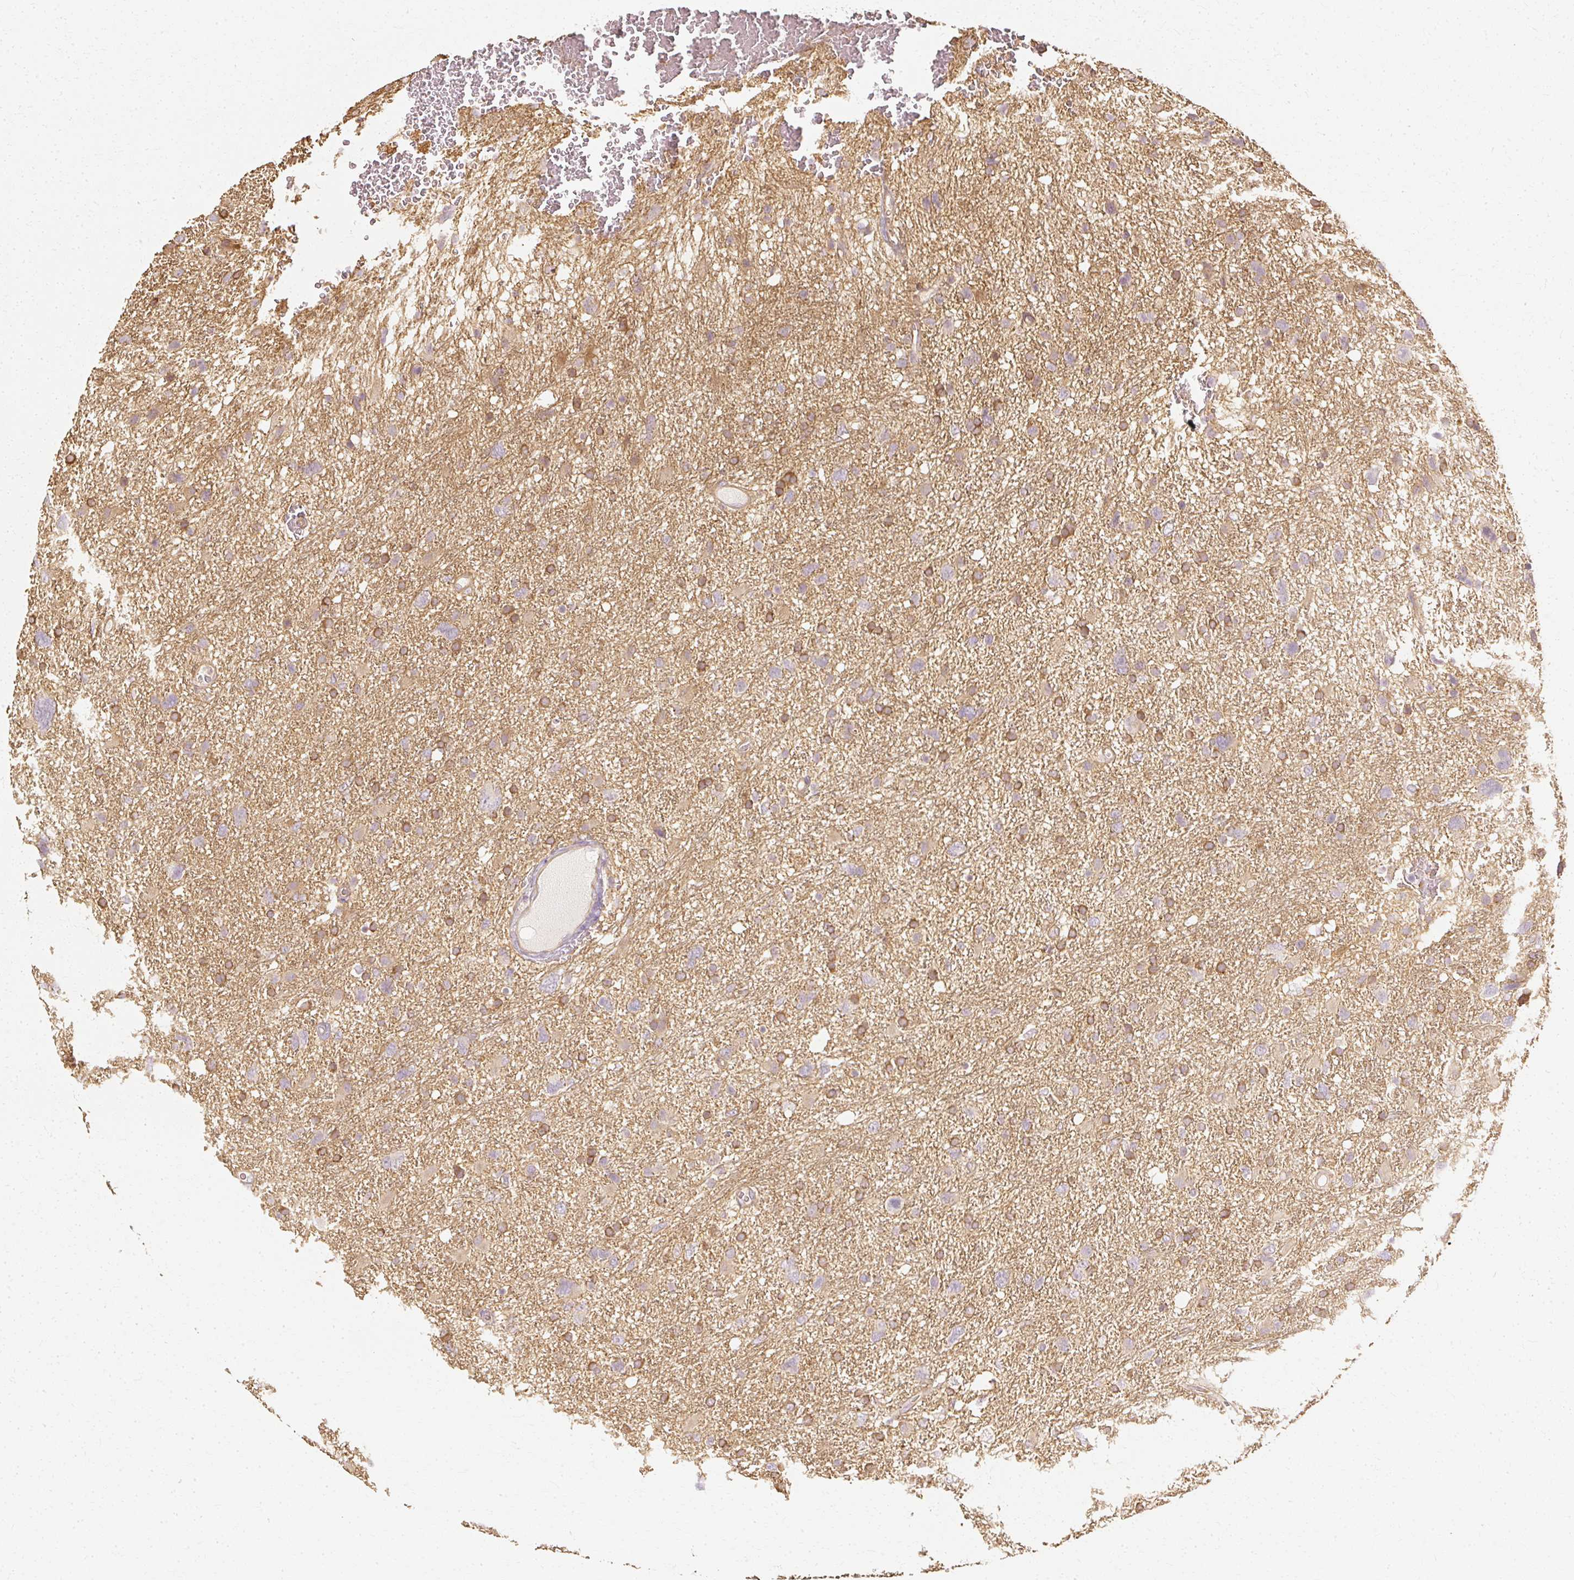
{"staining": {"intensity": "moderate", "quantity": "<25%", "location": "cytoplasmic/membranous"}, "tissue": "glioma", "cell_type": "Tumor cells", "image_type": "cancer", "snomed": [{"axis": "morphology", "description": "Glioma, malignant, High grade"}, {"axis": "topography", "description": "Brain"}], "caption": "Tumor cells demonstrate moderate cytoplasmic/membranous staining in about <25% of cells in malignant glioma (high-grade).", "gene": "GNAQ", "patient": {"sex": "male", "age": 61}}